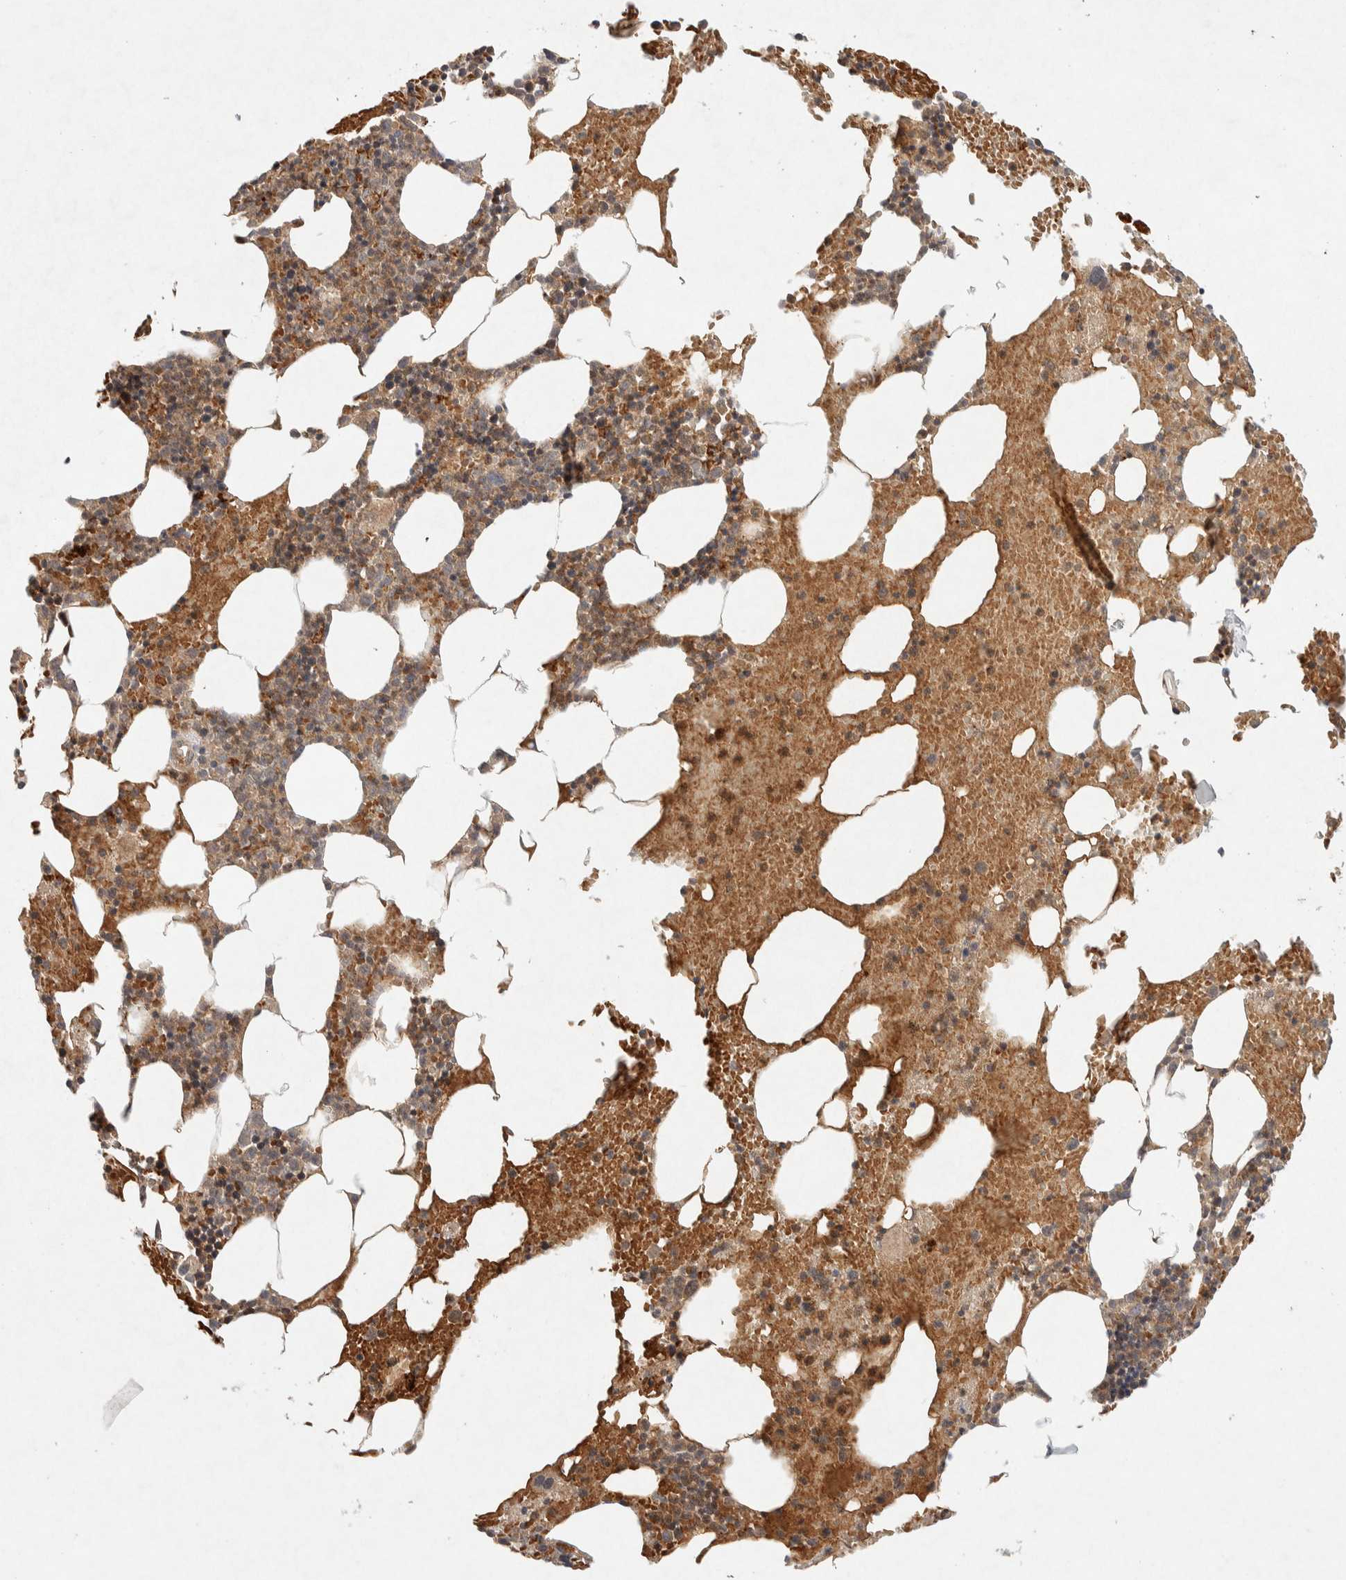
{"staining": {"intensity": "moderate", "quantity": "25%-75%", "location": "cytoplasmic/membranous"}, "tissue": "bone marrow", "cell_type": "Hematopoietic cells", "image_type": "normal", "snomed": [{"axis": "morphology", "description": "Normal tissue, NOS"}, {"axis": "morphology", "description": "Inflammation, NOS"}, {"axis": "topography", "description": "Bone marrow"}], "caption": "Immunohistochemistry (IHC) histopathology image of normal human bone marrow stained for a protein (brown), which displays medium levels of moderate cytoplasmic/membranous positivity in approximately 25%-75% of hematopoietic cells.", "gene": "GNAI1", "patient": {"sex": "male", "age": 68}}